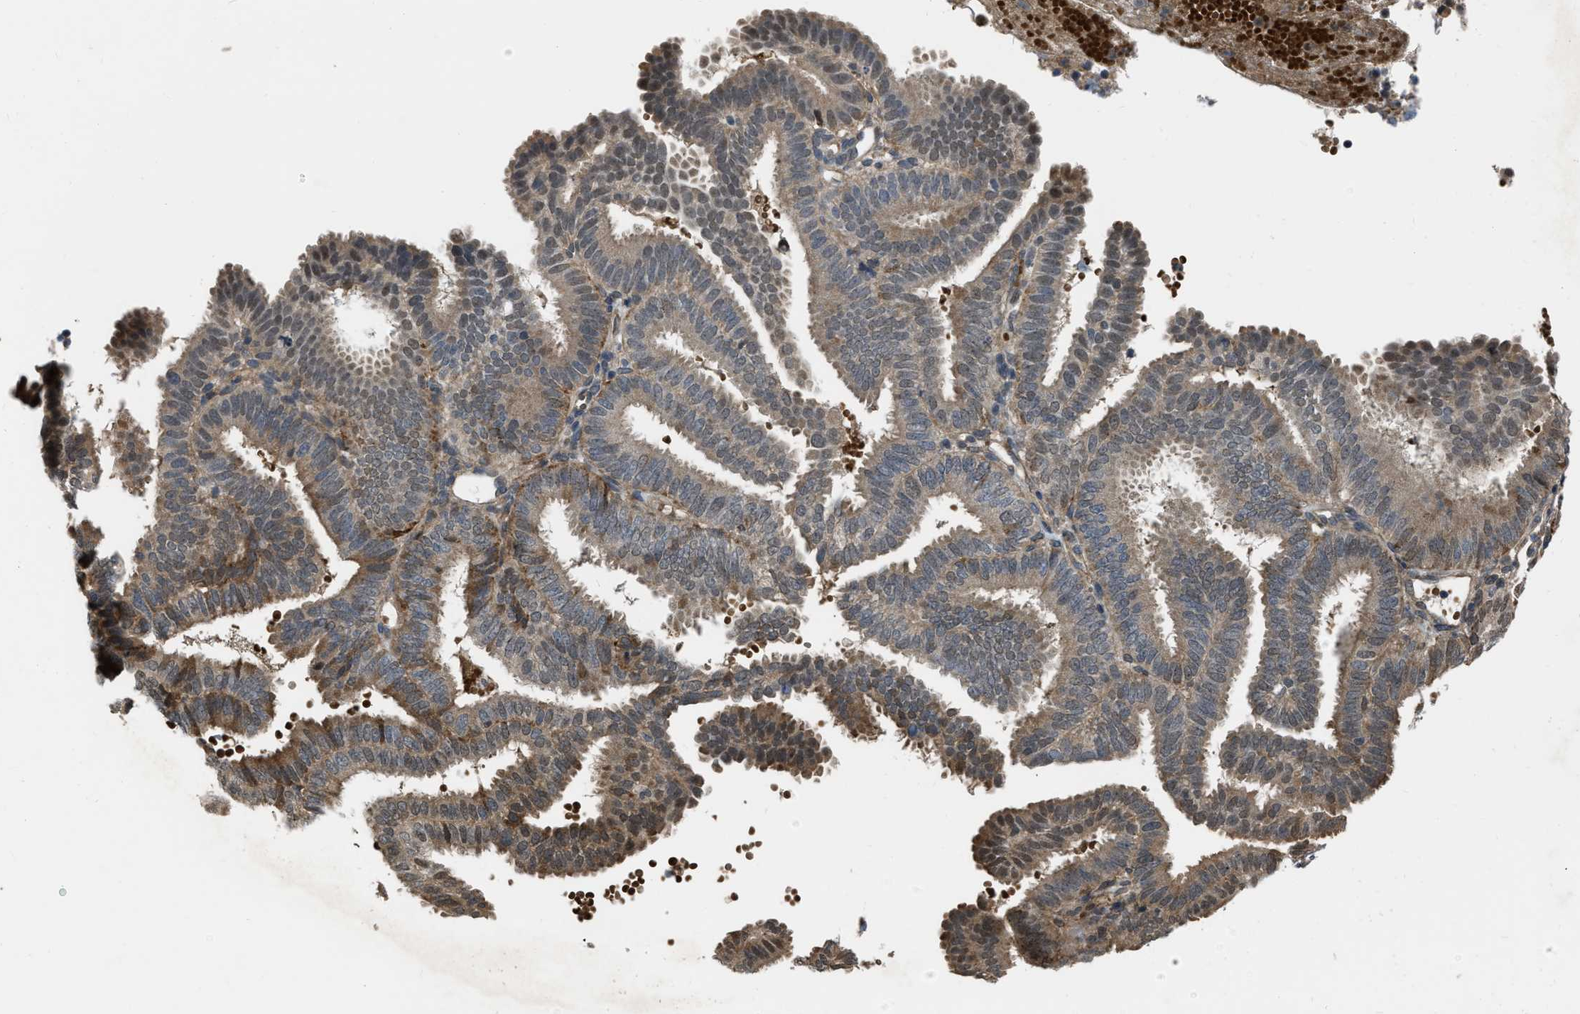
{"staining": {"intensity": "weak", "quantity": ">75%", "location": "cytoplasmic/membranous"}, "tissue": "endometrial cancer", "cell_type": "Tumor cells", "image_type": "cancer", "snomed": [{"axis": "morphology", "description": "Adenocarcinoma, NOS"}, {"axis": "topography", "description": "Endometrium"}], "caption": "Tumor cells show weak cytoplasmic/membranous staining in about >75% of cells in endometrial adenocarcinoma.", "gene": "BCL7C", "patient": {"sex": "female", "age": 58}}